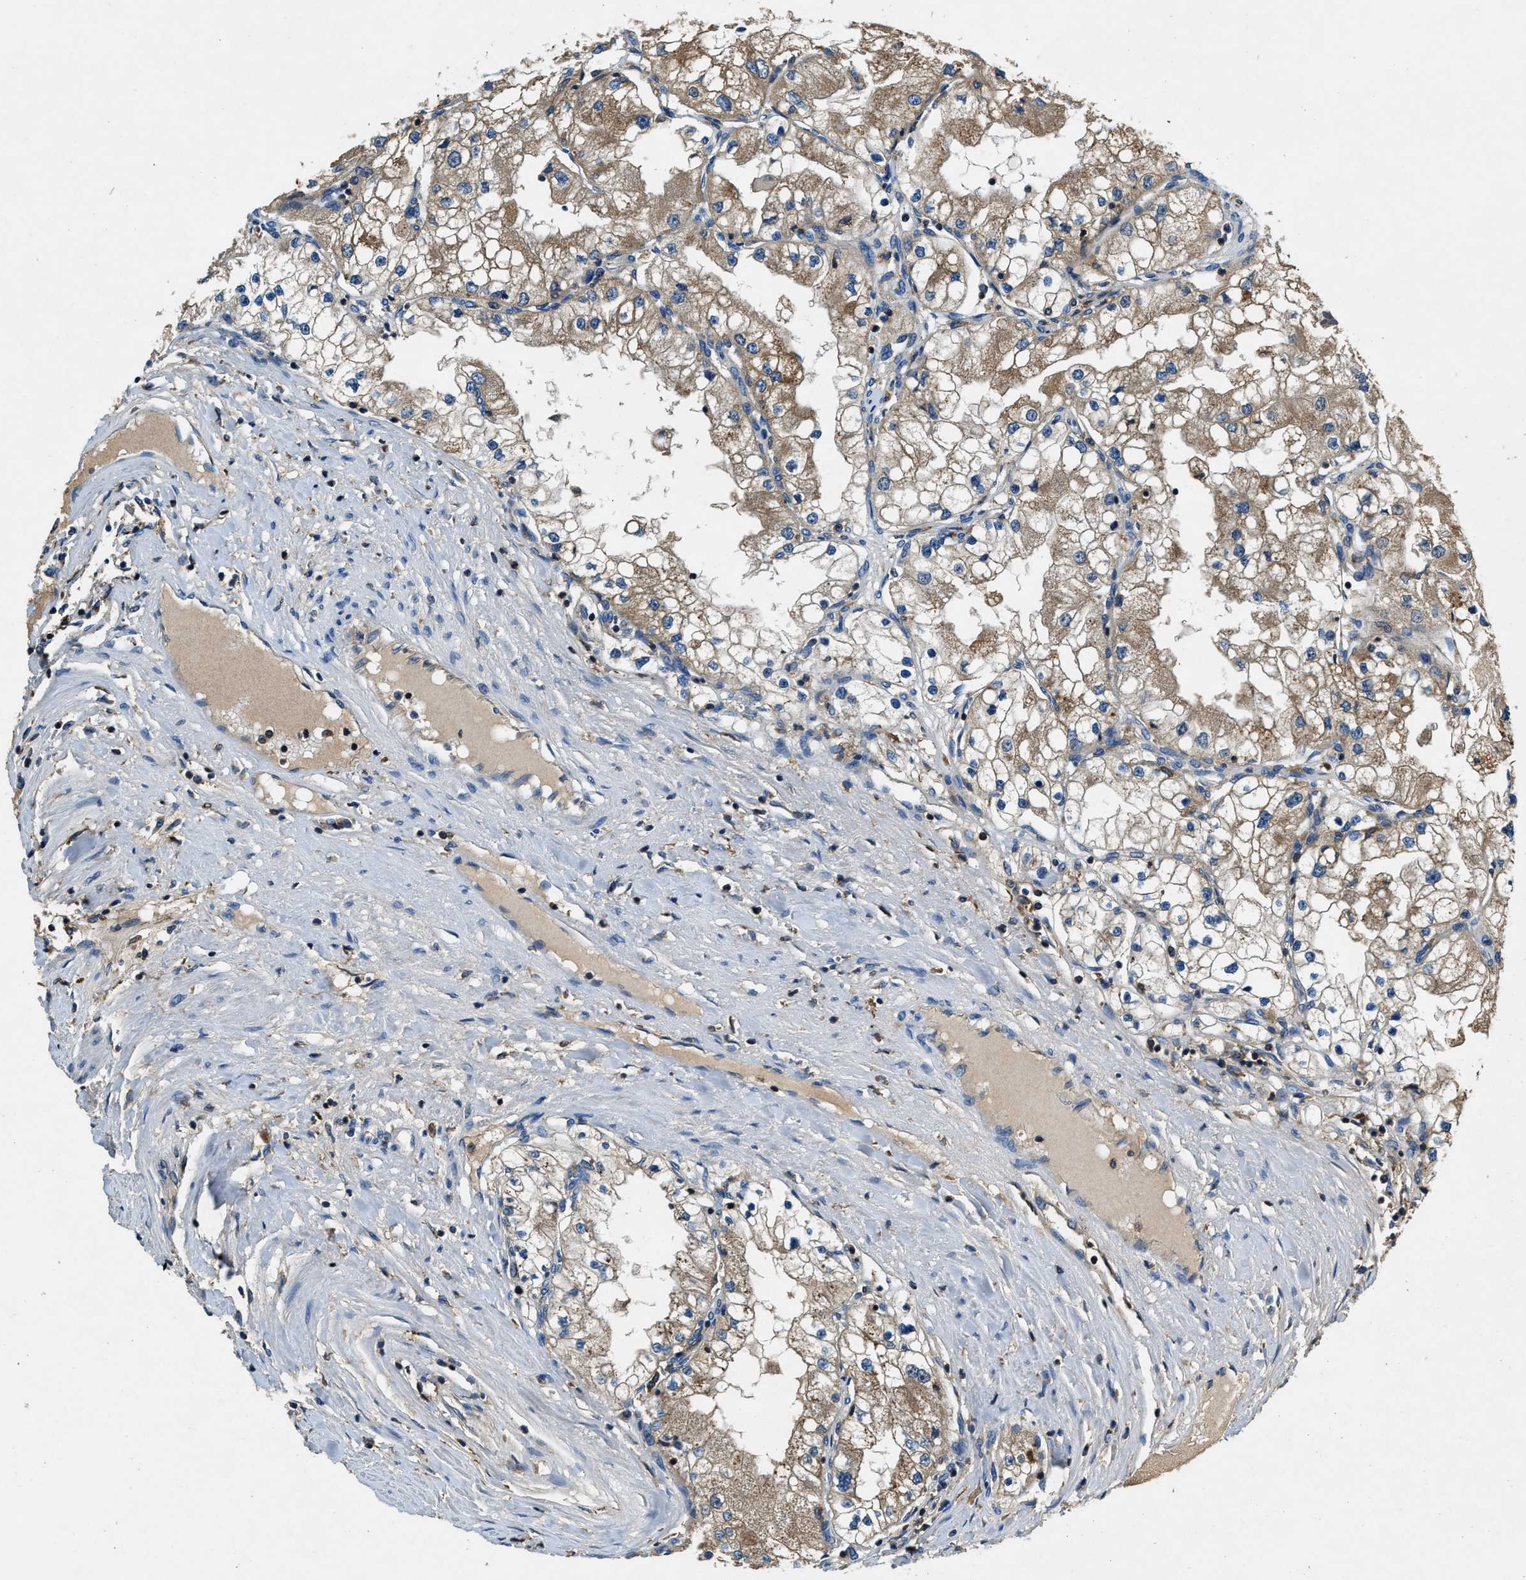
{"staining": {"intensity": "weak", "quantity": ">75%", "location": "cytoplasmic/membranous"}, "tissue": "renal cancer", "cell_type": "Tumor cells", "image_type": "cancer", "snomed": [{"axis": "morphology", "description": "Adenocarcinoma, NOS"}, {"axis": "topography", "description": "Kidney"}], "caption": "An image of adenocarcinoma (renal) stained for a protein displays weak cytoplasmic/membranous brown staining in tumor cells.", "gene": "BLOC1S1", "patient": {"sex": "male", "age": 68}}